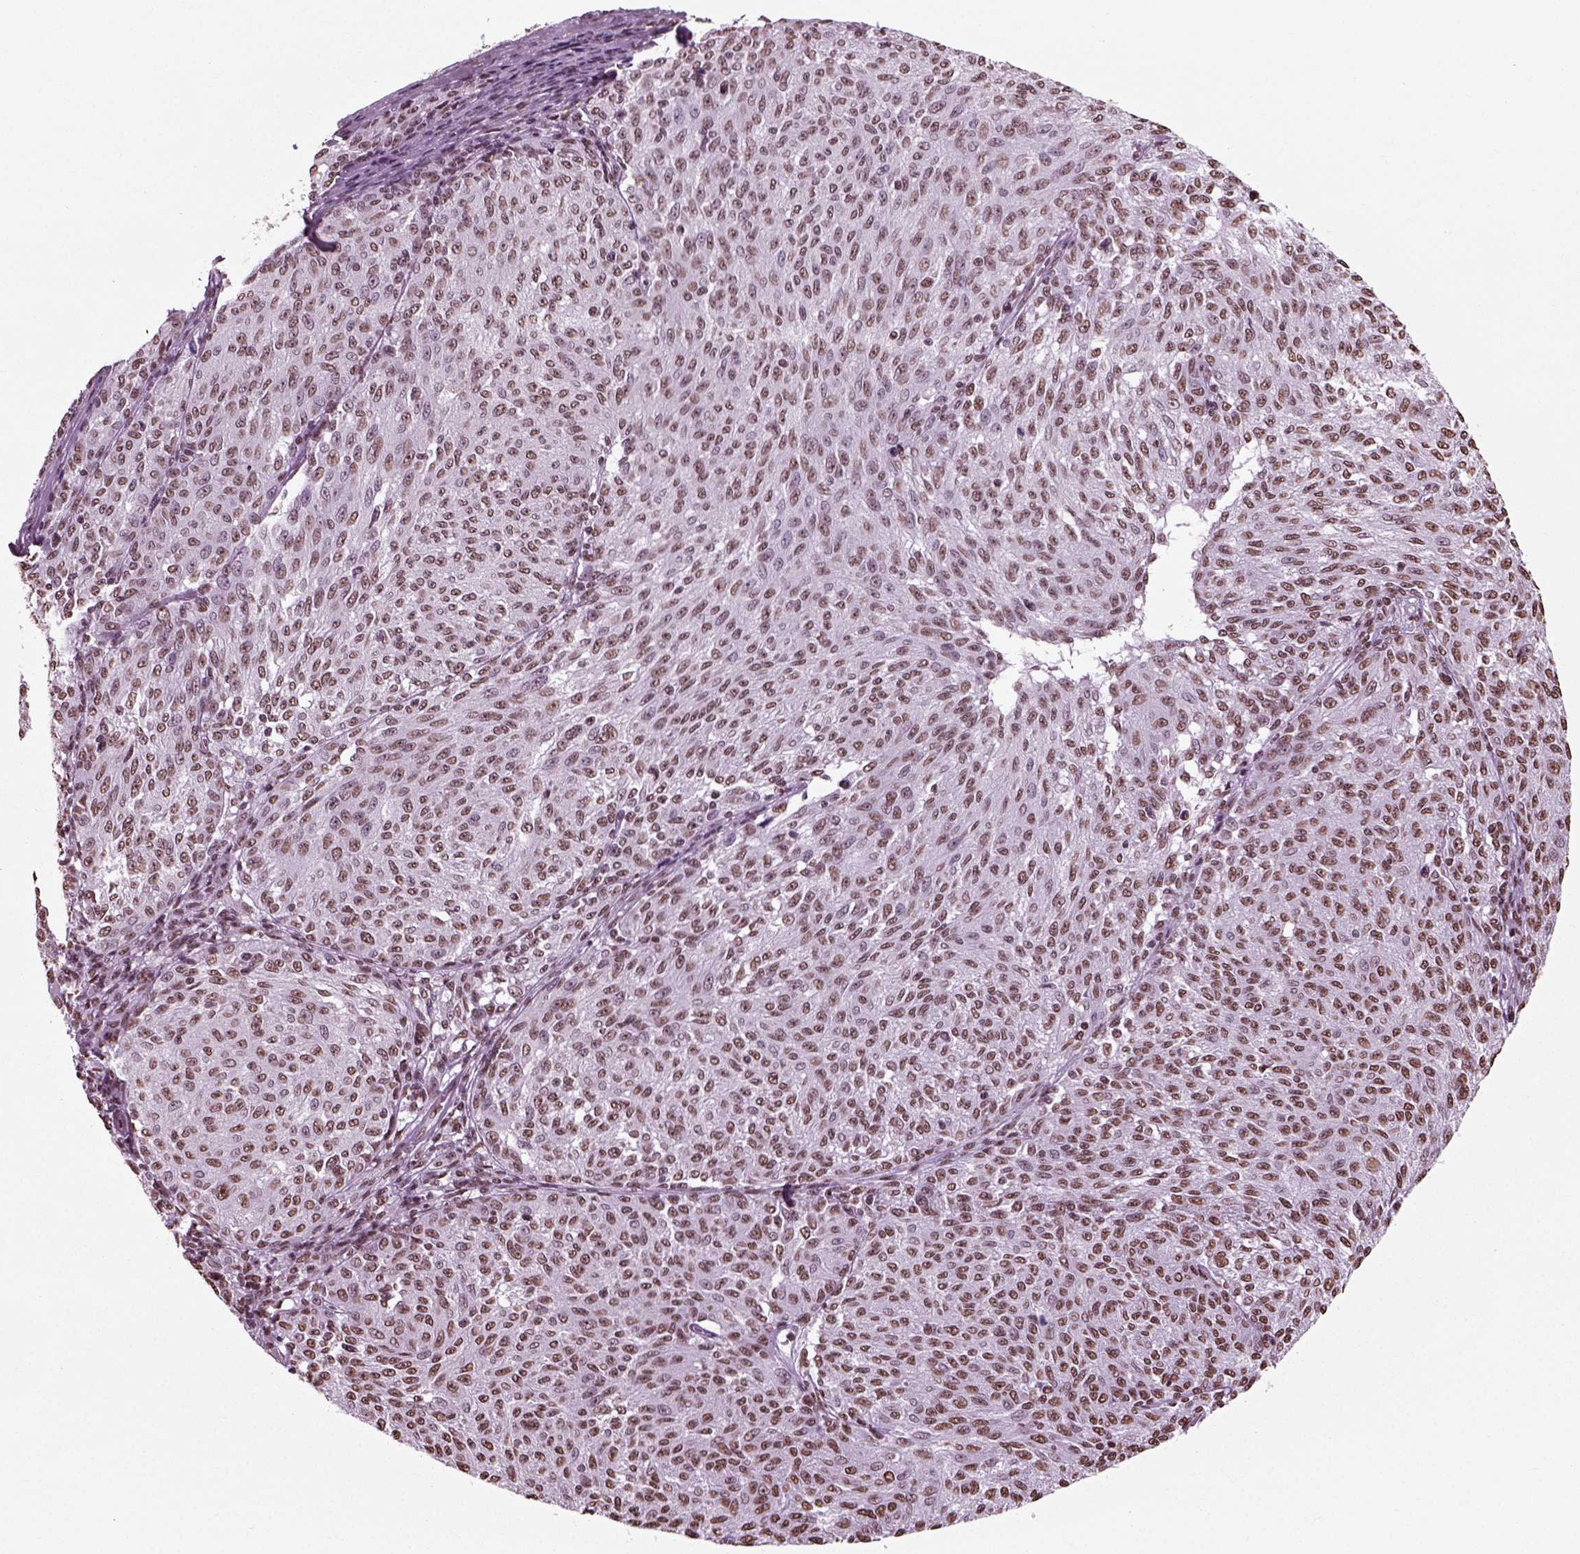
{"staining": {"intensity": "moderate", "quantity": "25%-75%", "location": "nuclear"}, "tissue": "melanoma", "cell_type": "Tumor cells", "image_type": "cancer", "snomed": [{"axis": "morphology", "description": "Malignant melanoma, NOS"}, {"axis": "topography", "description": "Skin"}], "caption": "Moderate nuclear positivity for a protein is identified in about 25%-75% of tumor cells of malignant melanoma using immunohistochemistry (IHC).", "gene": "POLR1H", "patient": {"sex": "female", "age": 72}}